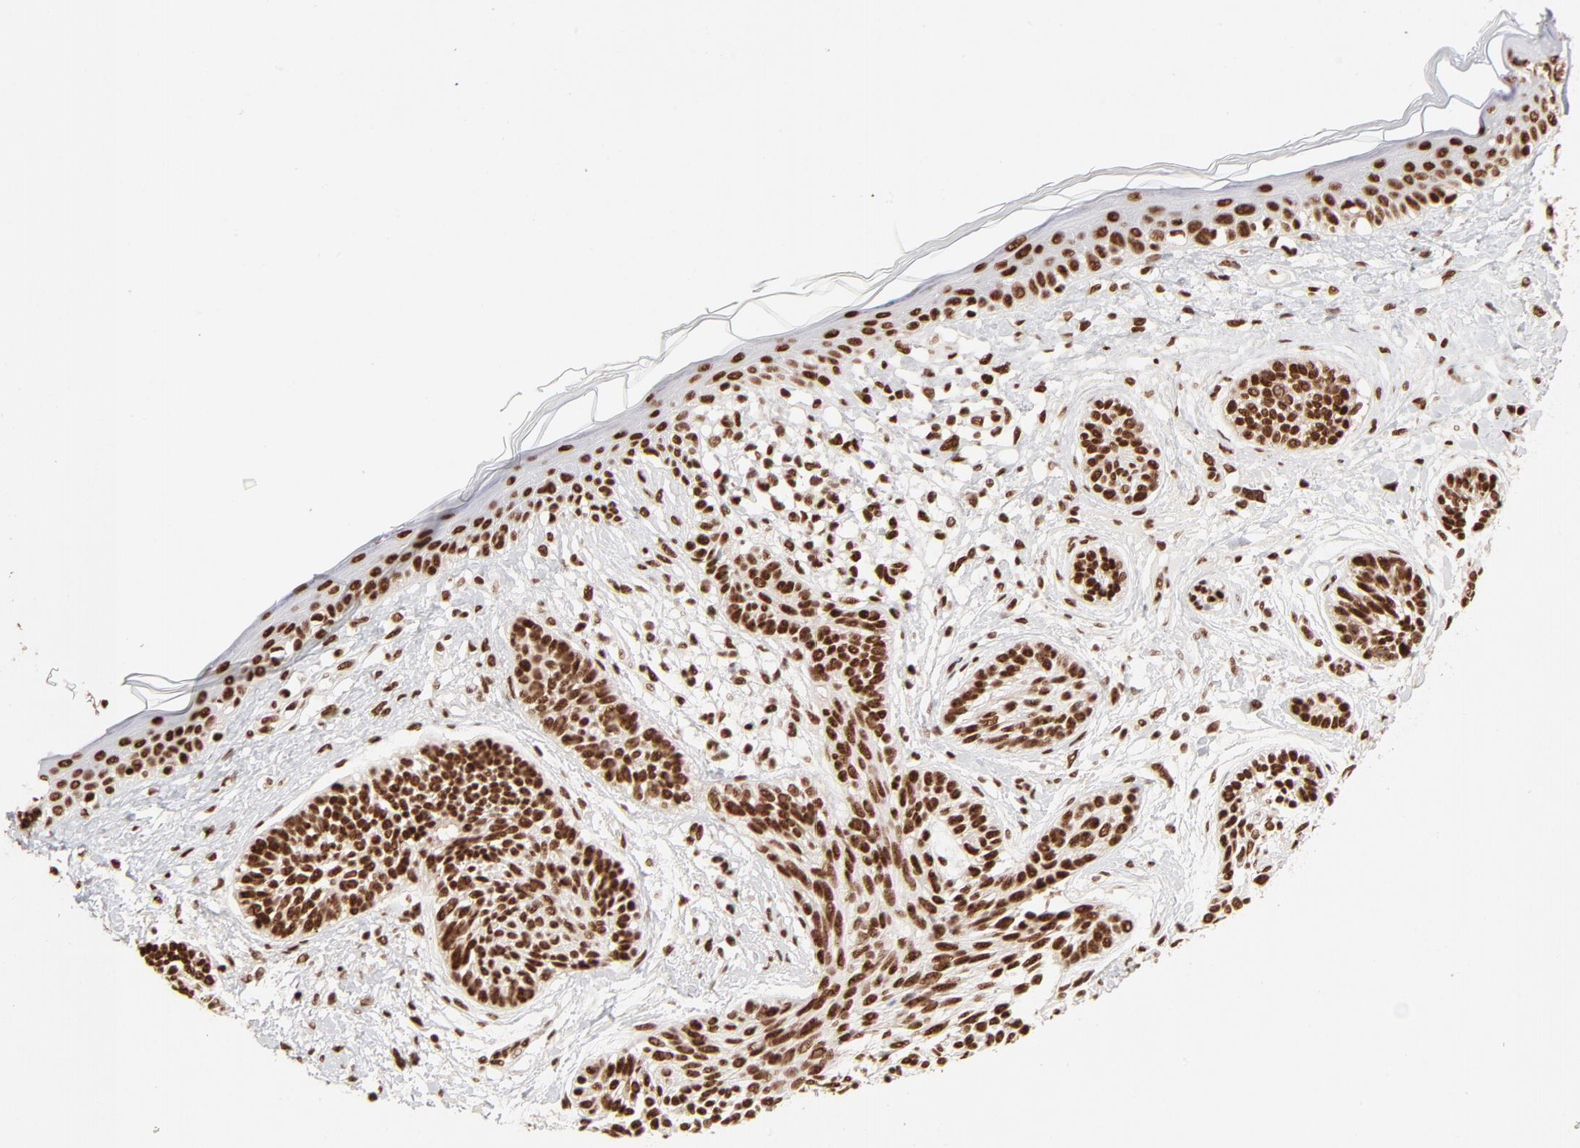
{"staining": {"intensity": "strong", "quantity": ">75%", "location": "nuclear"}, "tissue": "skin cancer", "cell_type": "Tumor cells", "image_type": "cancer", "snomed": [{"axis": "morphology", "description": "Normal tissue, NOS"}, {"axis": "morphology", "description": "Basal cell carcinoma"}, {"axis": "topography", "description": "Skin"}], "caption": "An immunohistochemistry (IHC) micrograph of neoplastic tissue is shown. Protein staining in brown labels strong nuclear positivity in basal cell carcinoma (skin) within tumor cells.", "gene": "TARDBP", "patient": {"sex": "male", "age": 63}}